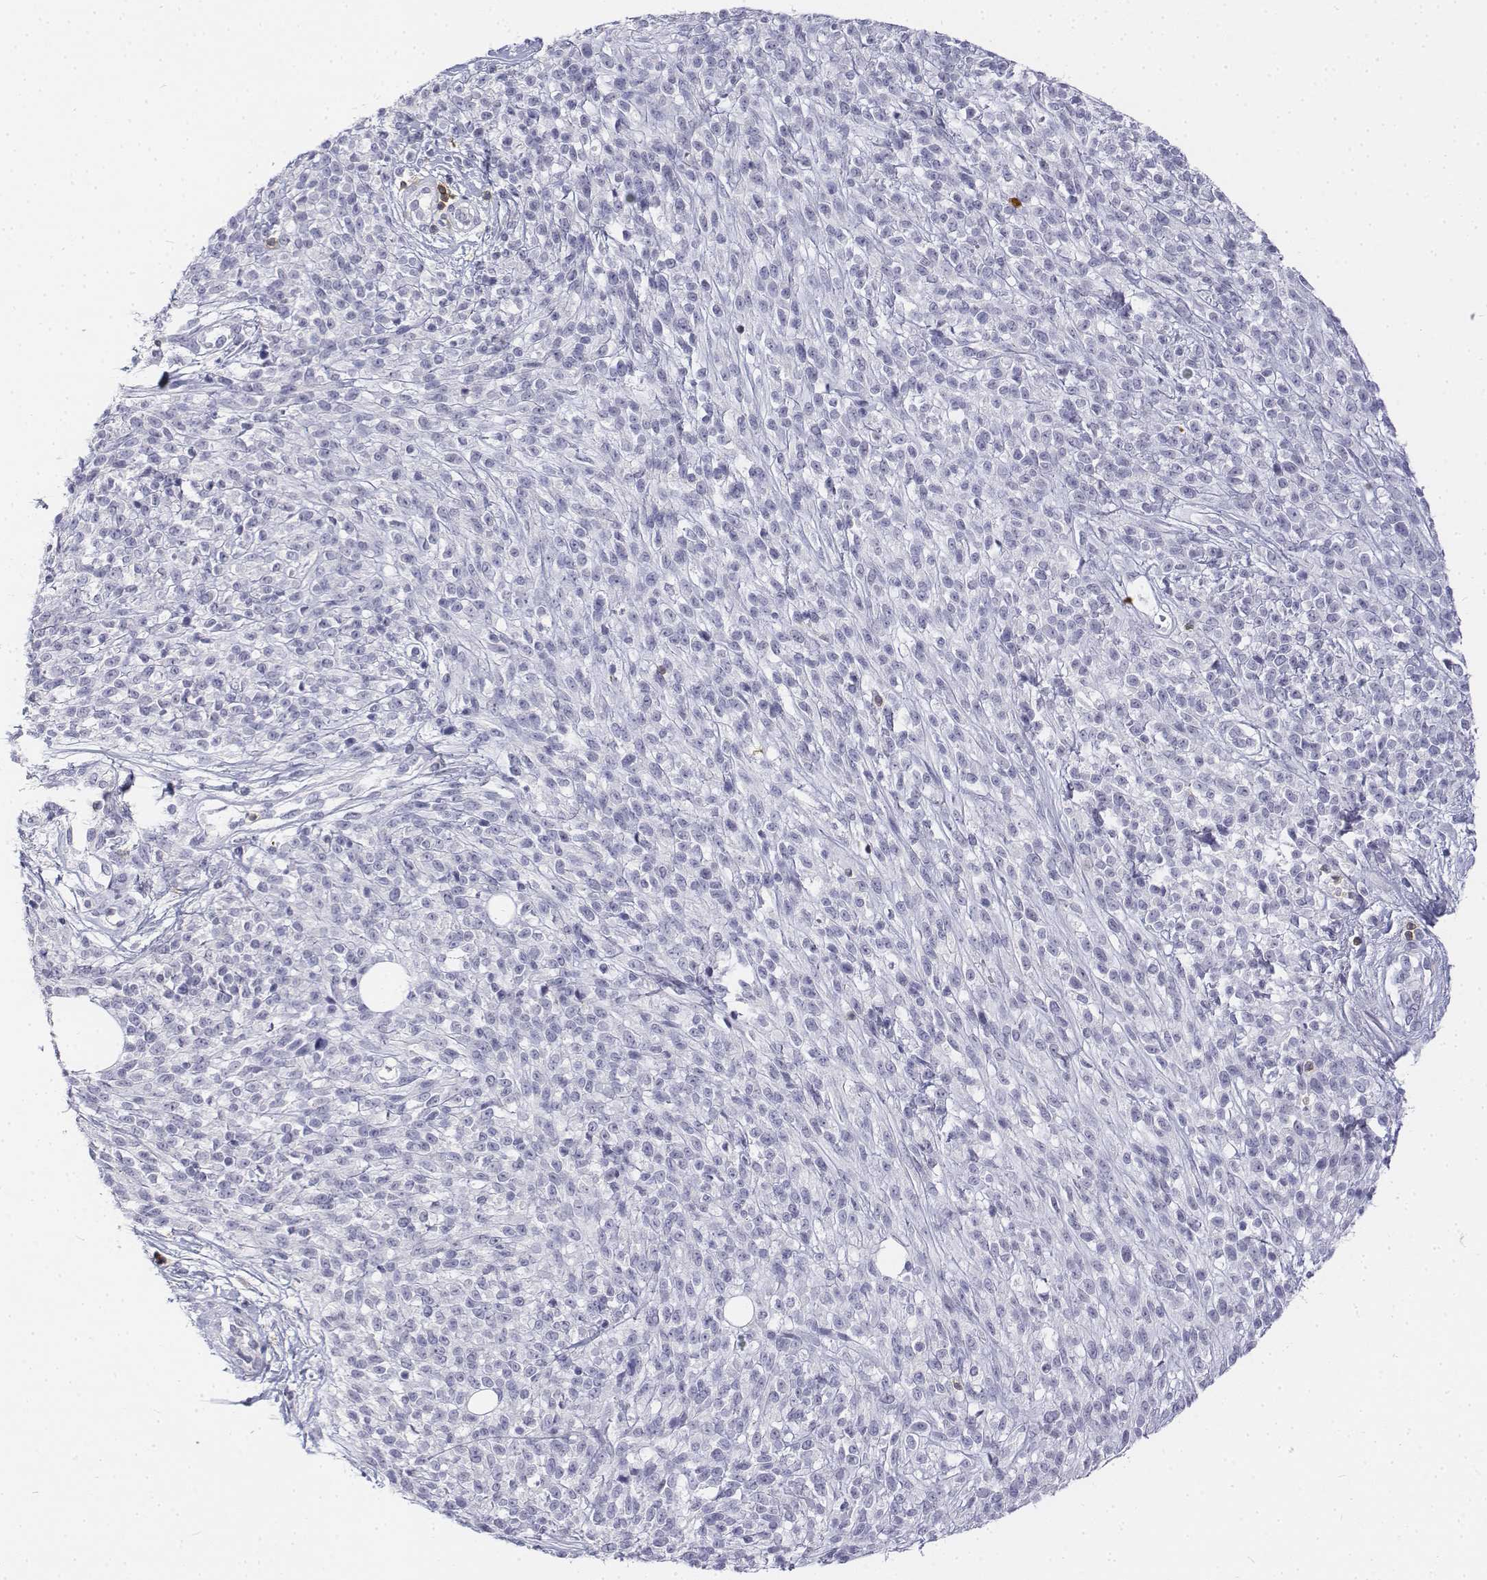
{"staining": {"intensity": "negative", "quantity": "none", "location": "none"}, "tissue": "melanoma", "cell_type": "Tumor cells", "image_type": "cancer", "snomed": [{"axis": "morphology", "description": "Malignant melanoma, NOS"}, {"axis": "topography", "description": "Skin"}, {"axis": "topography", "description": "Skin of trunk"}], "caption": "IHC micrograph of neoplastic tissue: malignant melanoma stained with DAB demonstrates no significant protein positivity in tumor cells.", "gene": "CD3E", "patient": {"sex": "male", "age": 74}}